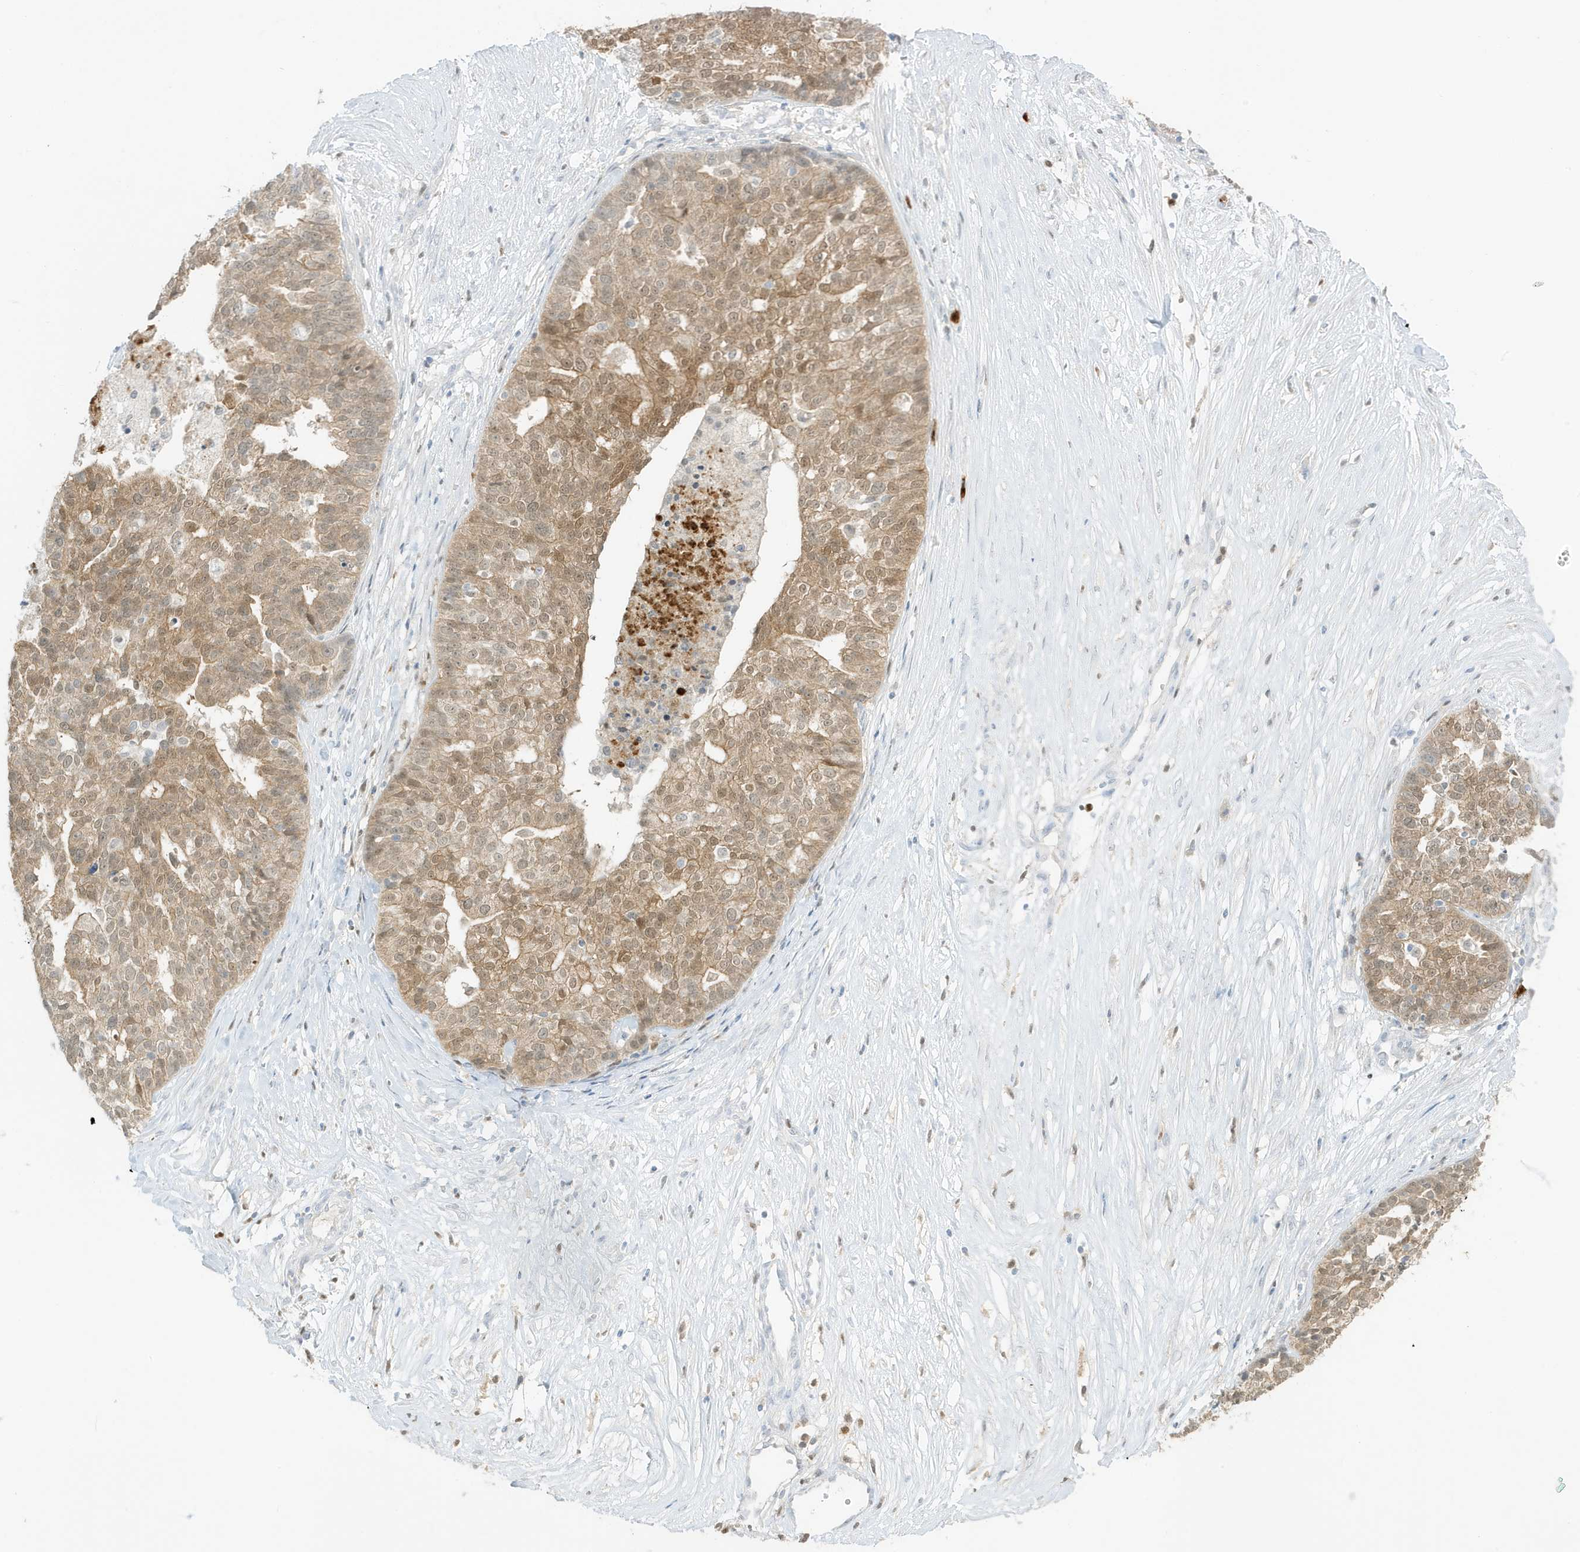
{"staining": {"intensity": "moderate", "quantity": ">75%", "location": "cytoplasmic/membranous,nuclear"}, "tissue": "ovarian cancer", "cell_type": "Tumor cells", "image_type": "cancer", "snomed": [{"axis": "morphology", "description": "Cystadenocarcinoma, serous, NOS"}, {"axis": "topography", "description": "Ovary"}], "caption": "Immunohistochemistry (IHC) of ovarian serous cystadenocarcinoma exhibits medium levels of moderate cytoplasmic/membranous and nuclear positivity in about >75% of tumor cells. (Brightfield microscopy of DAB IHC at high magnification).", "gene": "GCA", "patient": {"sex": "female", "age": 59}}